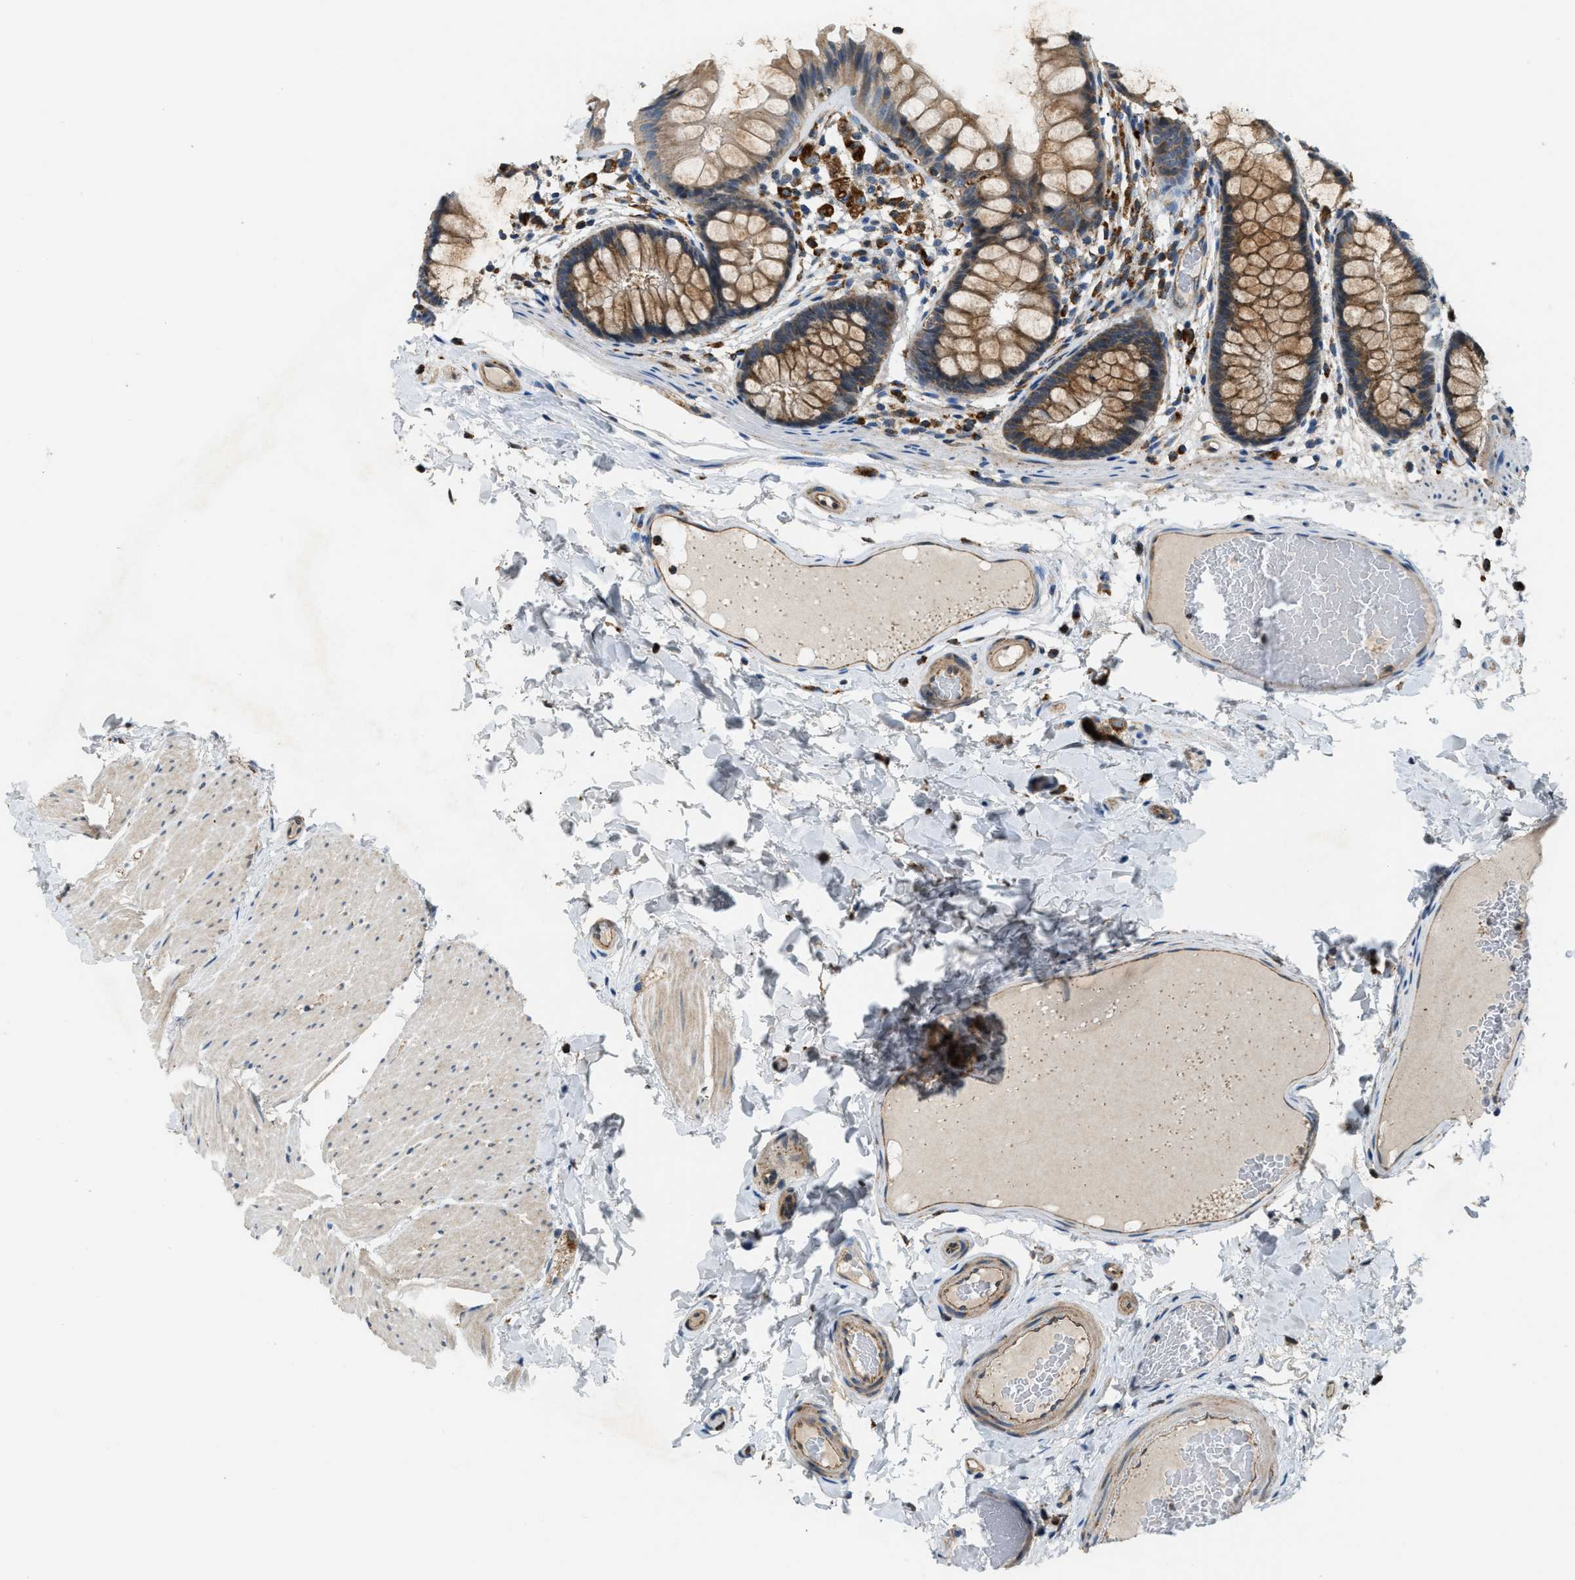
{"staining": {"intensity": "moderate", "quantity": ">75%", "location": "cytoplasmic/membranous"}, "tissue": "colon", "cell_type": "Endothelial cells", "image_type": "normal", "snomed": [{"axis": "morphology", "description": "Normal tissue, NOS"}, {"axis": "topography", "description": "Colon"}], "caption": "The photomicrograph exhibits immunohistochemical staining of normal colon. There is moderate cytoplasmic/membranous positivity is present in about >75% of endothelial cells.", "gene": "STARD3NL", "patient": {"sex": "female", "age": 56}}